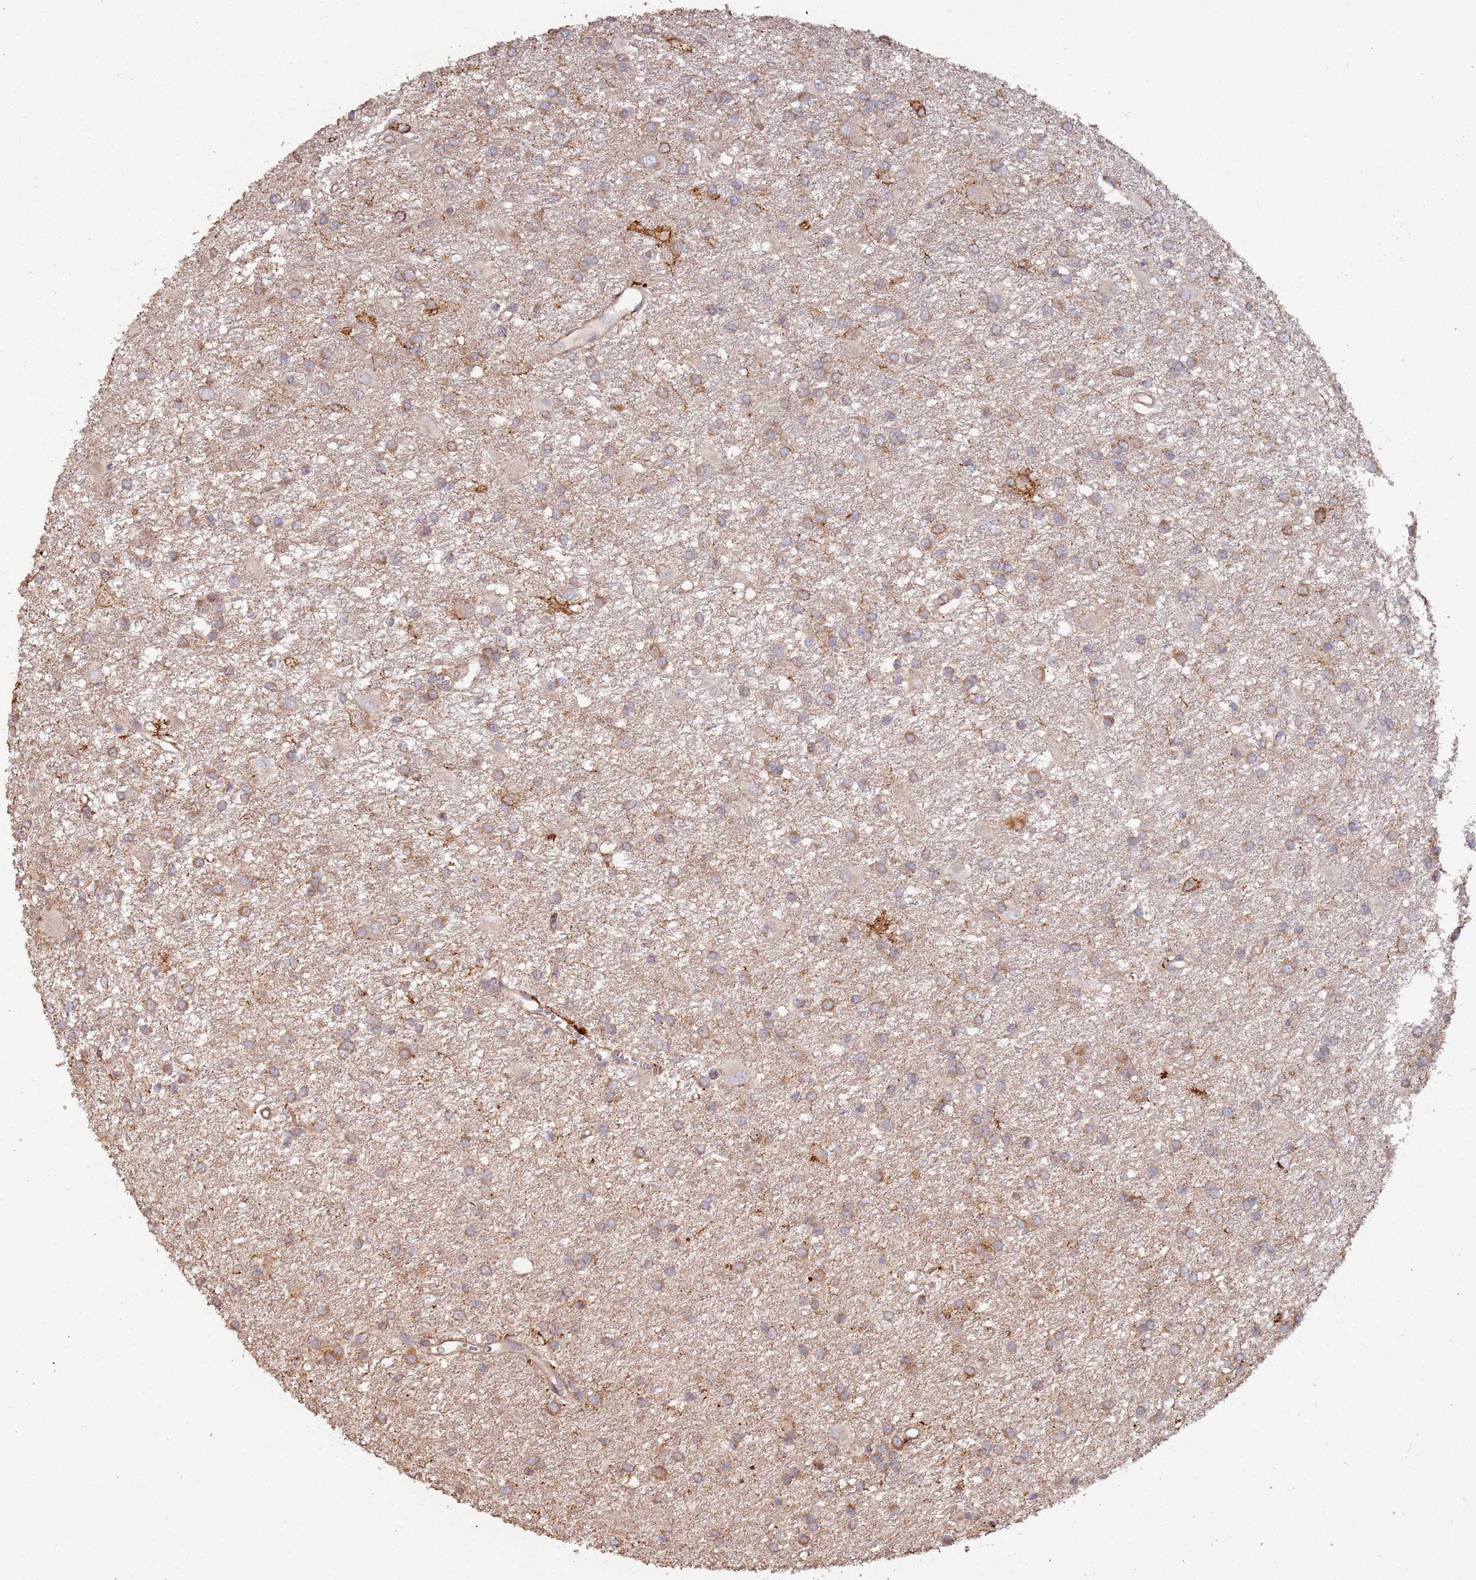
{"staining": {"intensity": "moderate", "quantity": ">75%", "location": "cytoplasmic/membranous"}, "tissue": "glioma", "cell_type": "Tumor cells", "image_type": "cancer", "snomed": [{"axis": "morphology", "description": "Glioma, malignant, High grade"}, {"axis": "topography", "description": "Brain"}], "caption": "An immunohistochemistry (IHC) micrograph of tumor tissue is shown. Protein staining in brown shows moderate cytoplasmic/membranous positivity in malignant glioma (high-grade) within tumor cells. The staining is performed using DAB (3,3'-diaminobenzidine) brown chromogen to label protein expression. The nuclei are counter-stained blue using hematoxylin.", "gene": "LACC1", "patient": {"sex": "female", "age": 50}}